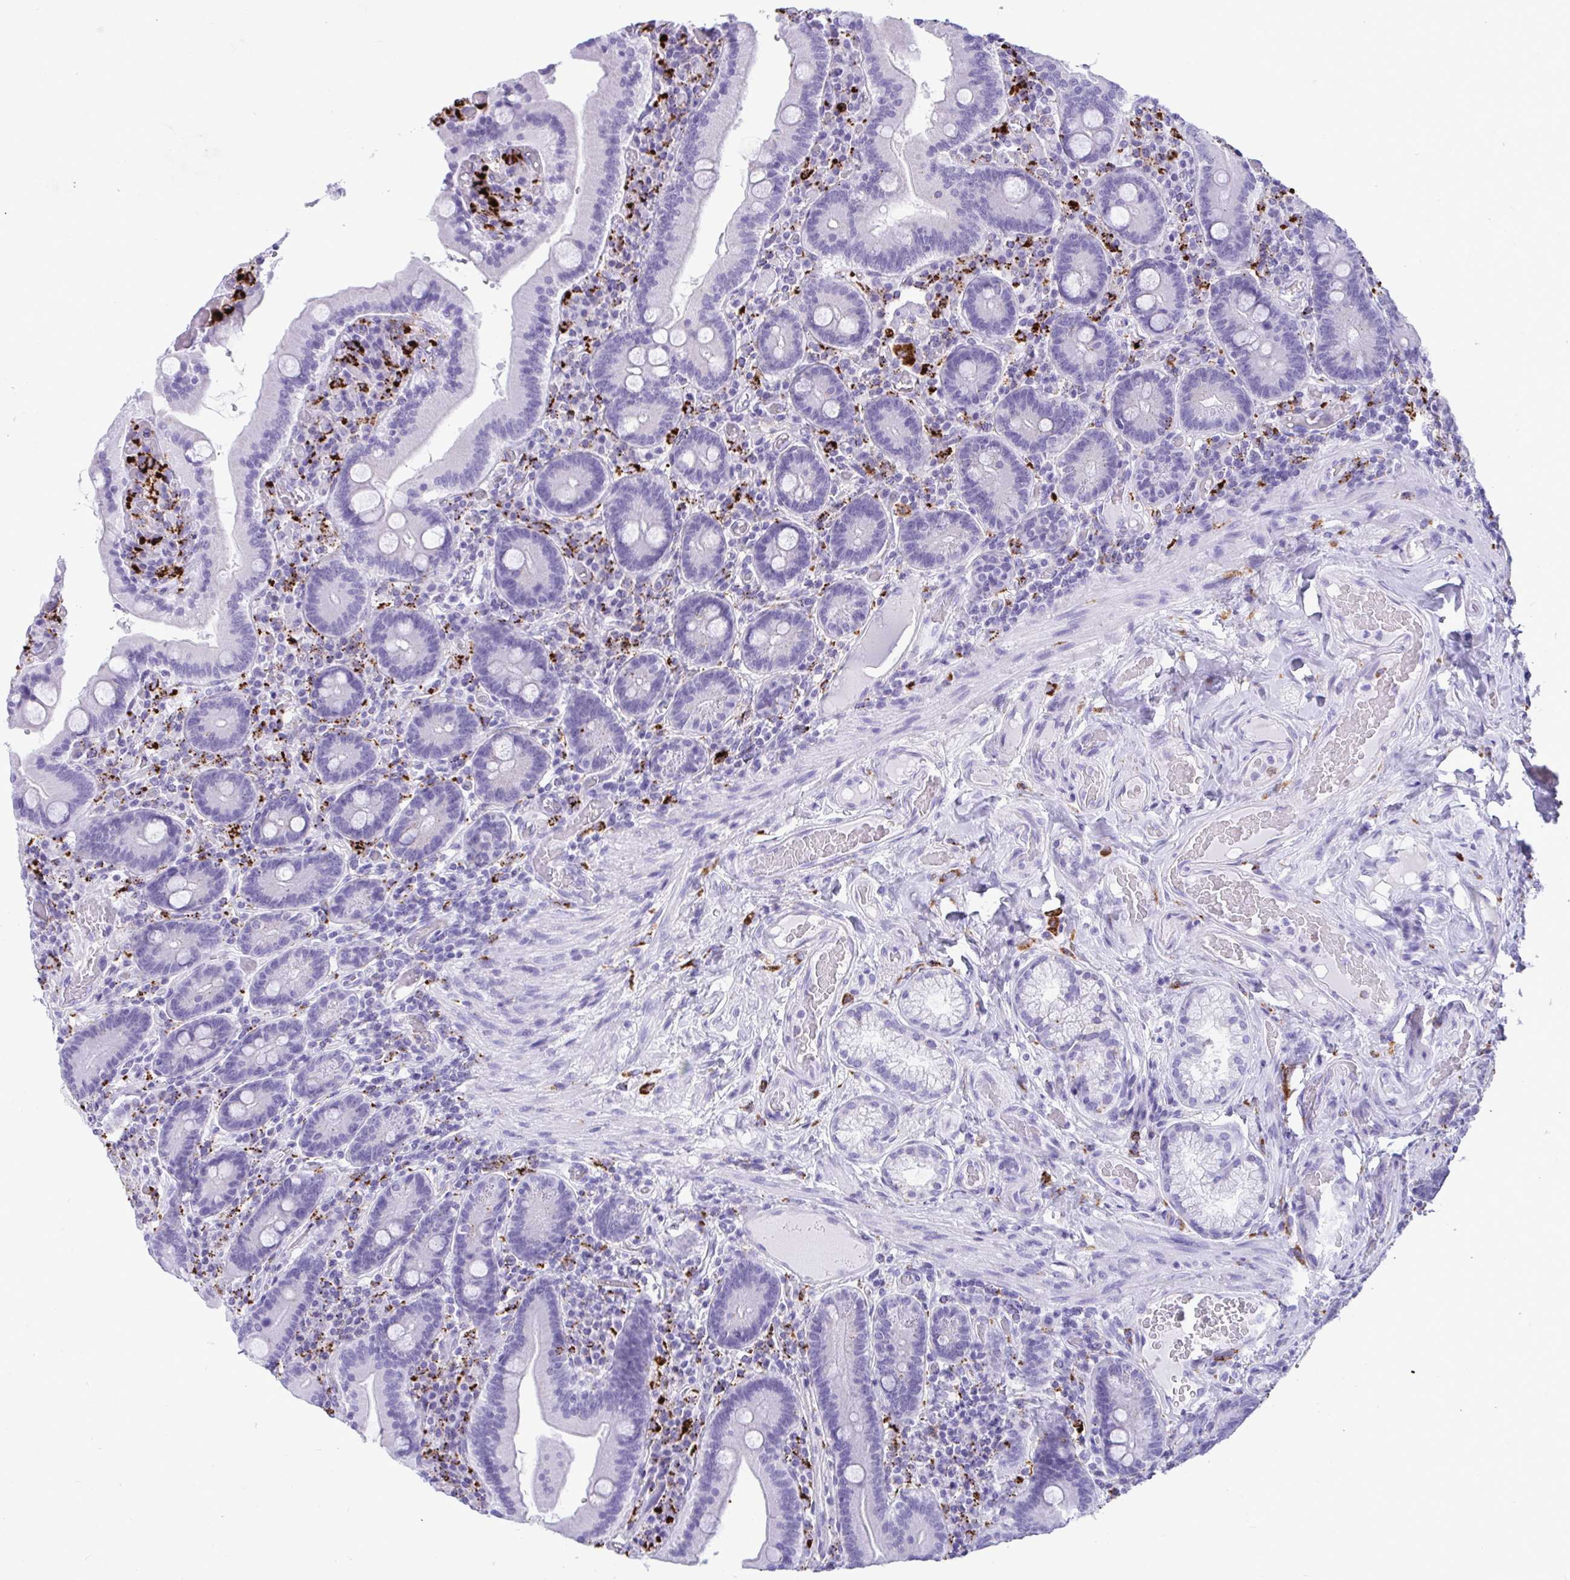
{"staining": {"intensity": "negative", "quantity": "none", "location": "none"}, "tissue": "duodenum", "cell_type": "Glandular cells", "image_type": "normal", "snomed": [{"axis": "morphology", "description": "Normal tissue, NOS"}, {"axis": "topography", "description": "Duodenum"}], "caption": "Immunohistochemistry photomicrograph of normal duodenum stained for a protein (brown), which demonstrates no positivity in glandular cells. (DAB immunohistochemistry, high magnification).", "gene": "CPVL", "patient": {"sex": "female", "age": 62}}